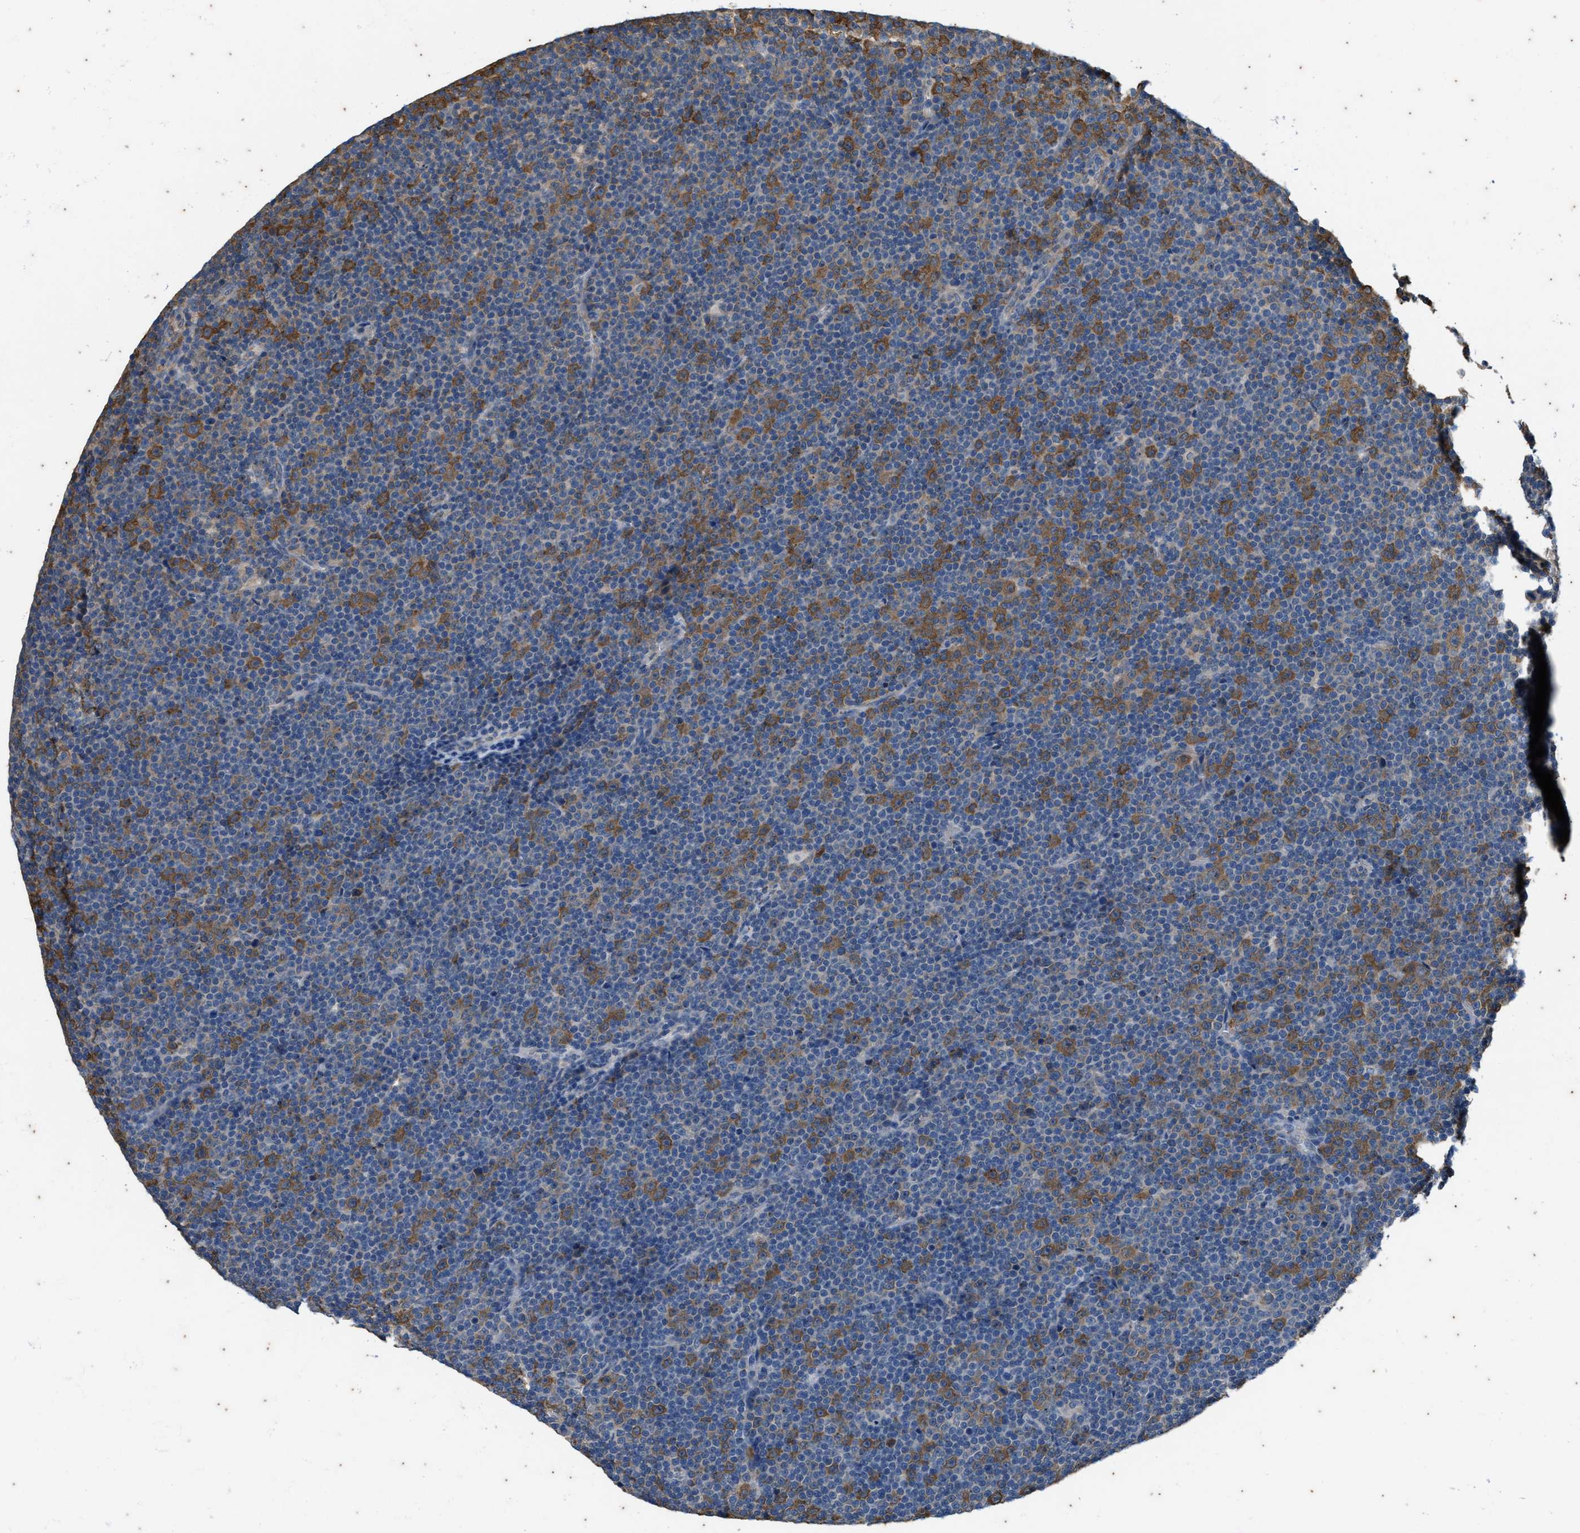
{"staining": {"intensity": "moderate", "quantity": "25%-75%", "location": "cytoplasmic/membranous"}, "tissue": "lymphoma", "cell_type": "Tumor cells", "image_type": "cancer", "snomed": [{"axis": "morphology", "description": "Malignant lymphoma, non-Hodgkin's type, Low grade"}, {"axis": "topography", "description": "Lymph node"}], "caption": "Immunohistochemistry (DAB (3,3'-diaminobenzidine)) staining of lymphoma shows moderate cytoplasmic/membranous protein positivity in about 25%-75% of tumor cells.", "gene": "COX19", "patient": {"sex": "female", "age": 67}}